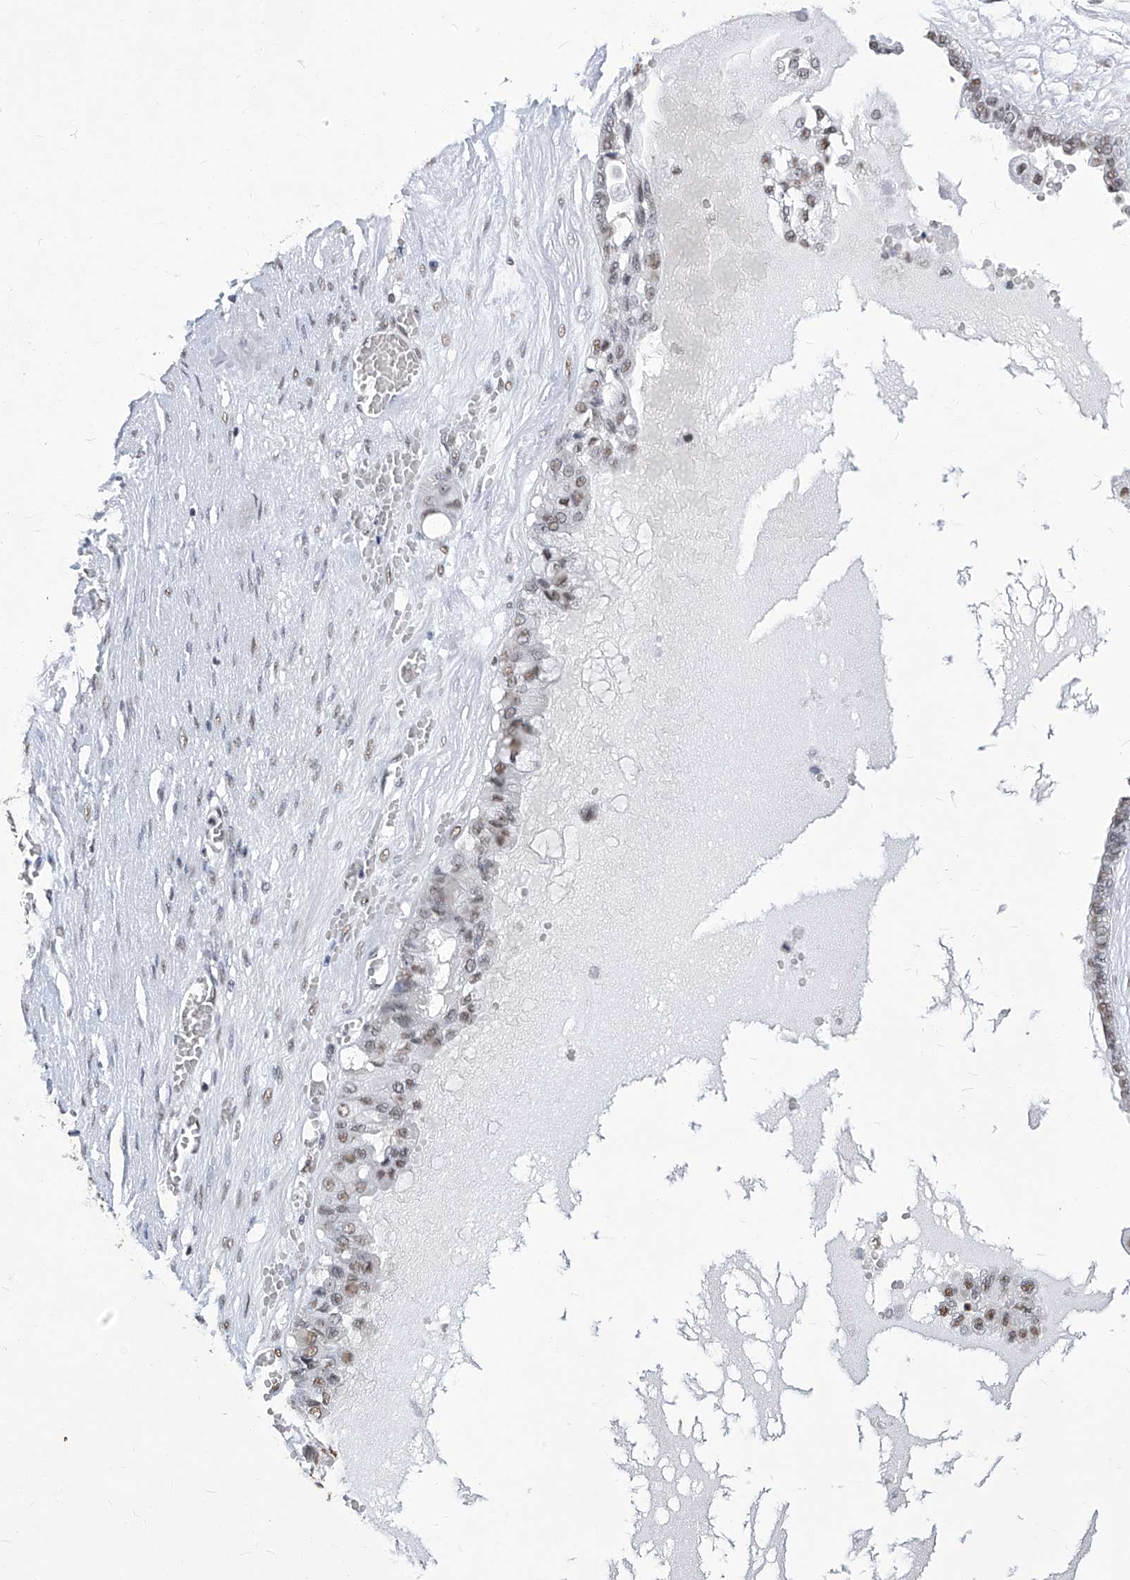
{"staining": {"intensity": "weak", "quantity": "25%-75%", "location": "nuclear"}, "tissue": "ovarian cancer", "cell_type": "Tumor cells", "image_type": "cancer", "snomed": [{"axis": "morphology", "description": "Carcinoma, NOS"}, {"axis": "morphology", "description": "Carcinoma, endometroid"}, {"axis": "topography", "description": "Ovary"}], "caption": "Brown immunohistochemical staining in human ovarian cancer shows weak nuclear positivity in approximately 25%-75% of tumor cells. (Stains: DAB (3,3'-diaminobenzidine) in brown, nuclei in blue, Microscopy: brightfield microscopy at high magnification).", "gene": "HBP1", "patient": {"sex": "female", "age": 50}}